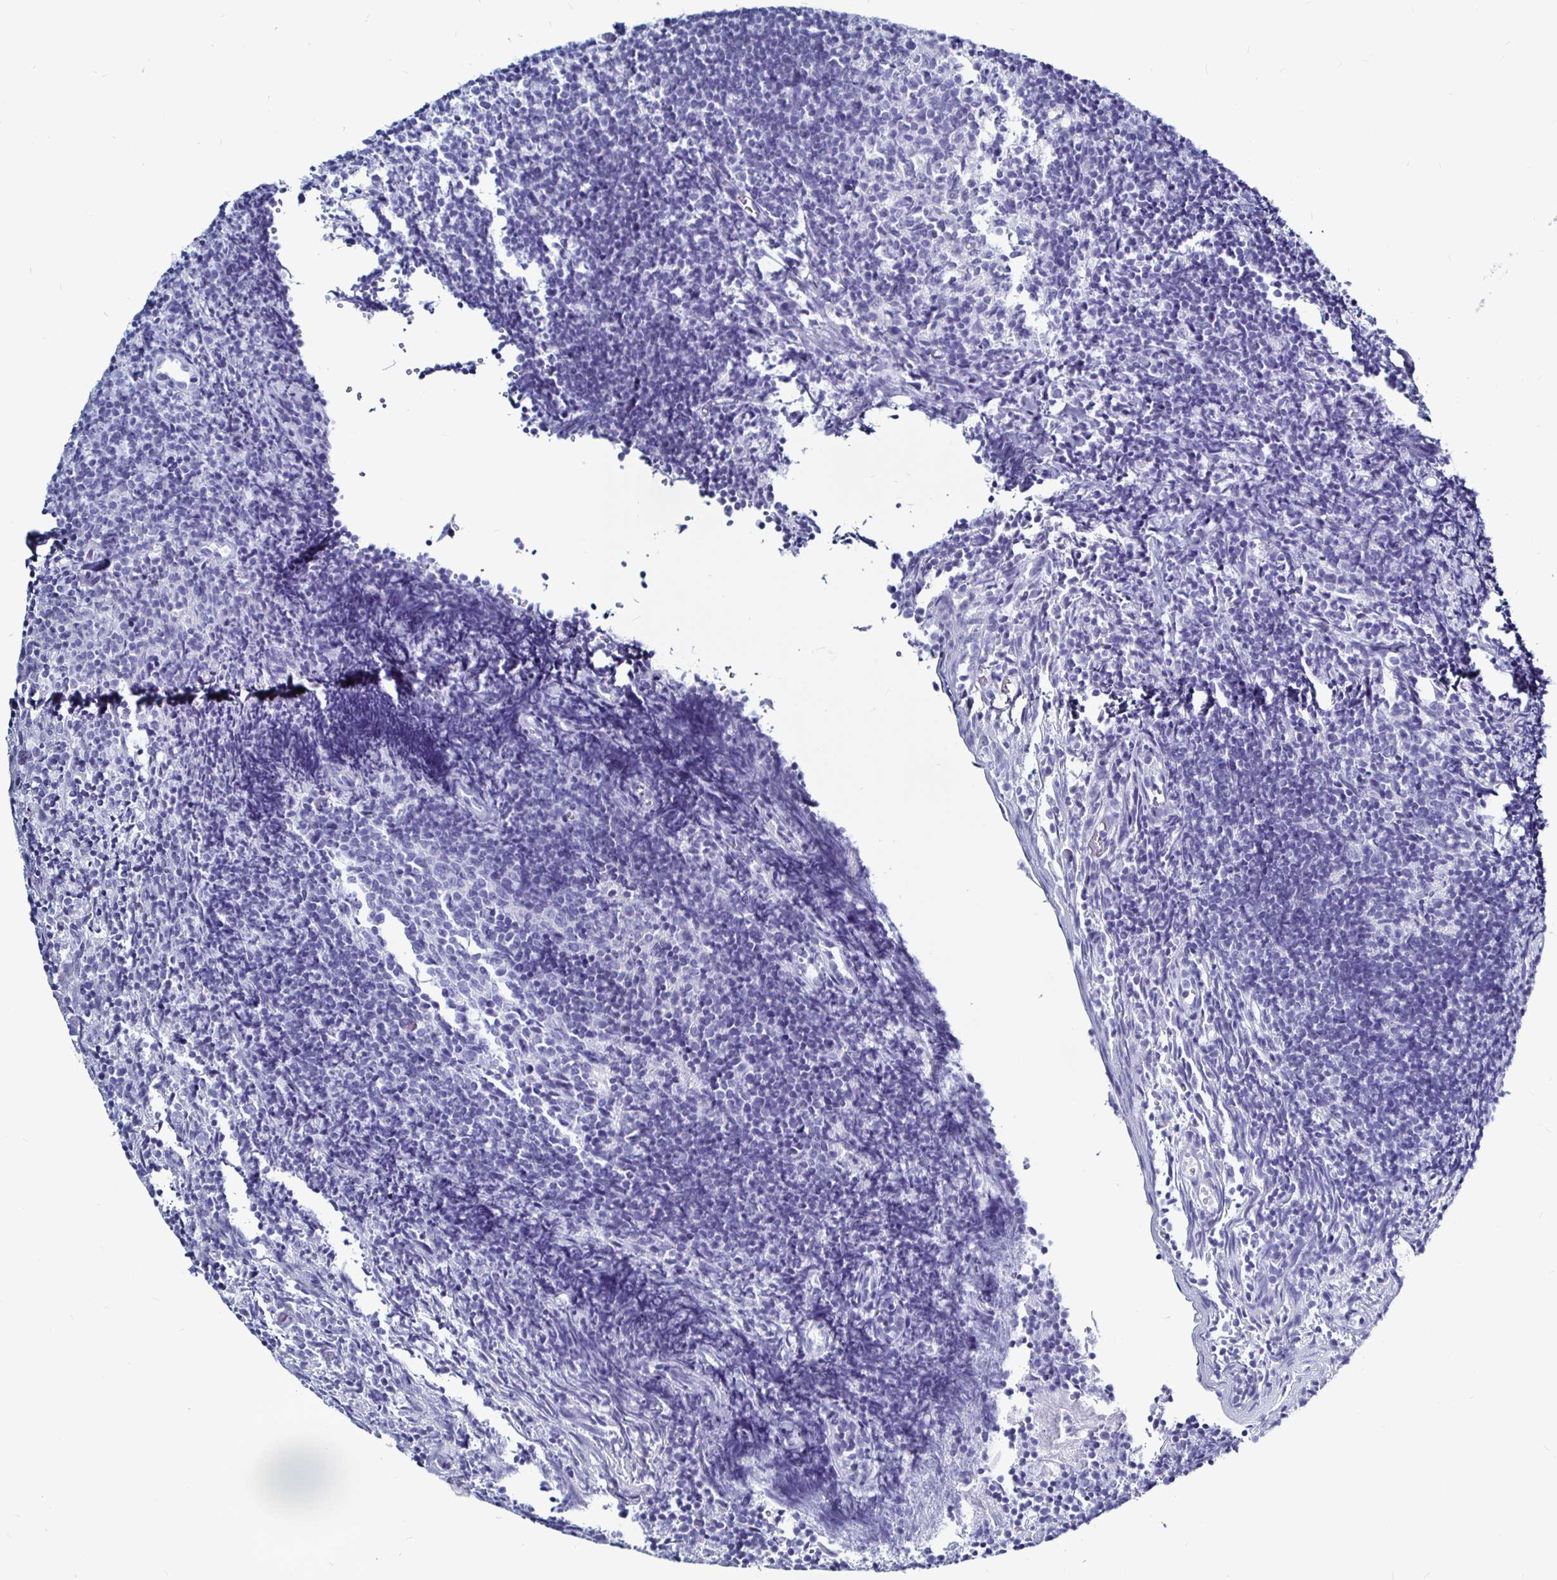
{"staining": {"intensity": "negative", "quantity": "none", "location": "none"}, "tissue": "tonsil", "cell_type": "Germinal center cells", "image_type": "normal", "snomed": [{"axis": "morphology", "description": "Normal tissue, NOS"}, {"axis": "topography", "description": "Tonsil"}], "caption": "DAB immunohistochemical staining of benign tonsil reveals no significant positivity in germinal center cells.", "gene": "LUZP4", "patient": {"sex": "female", "age": 10}}